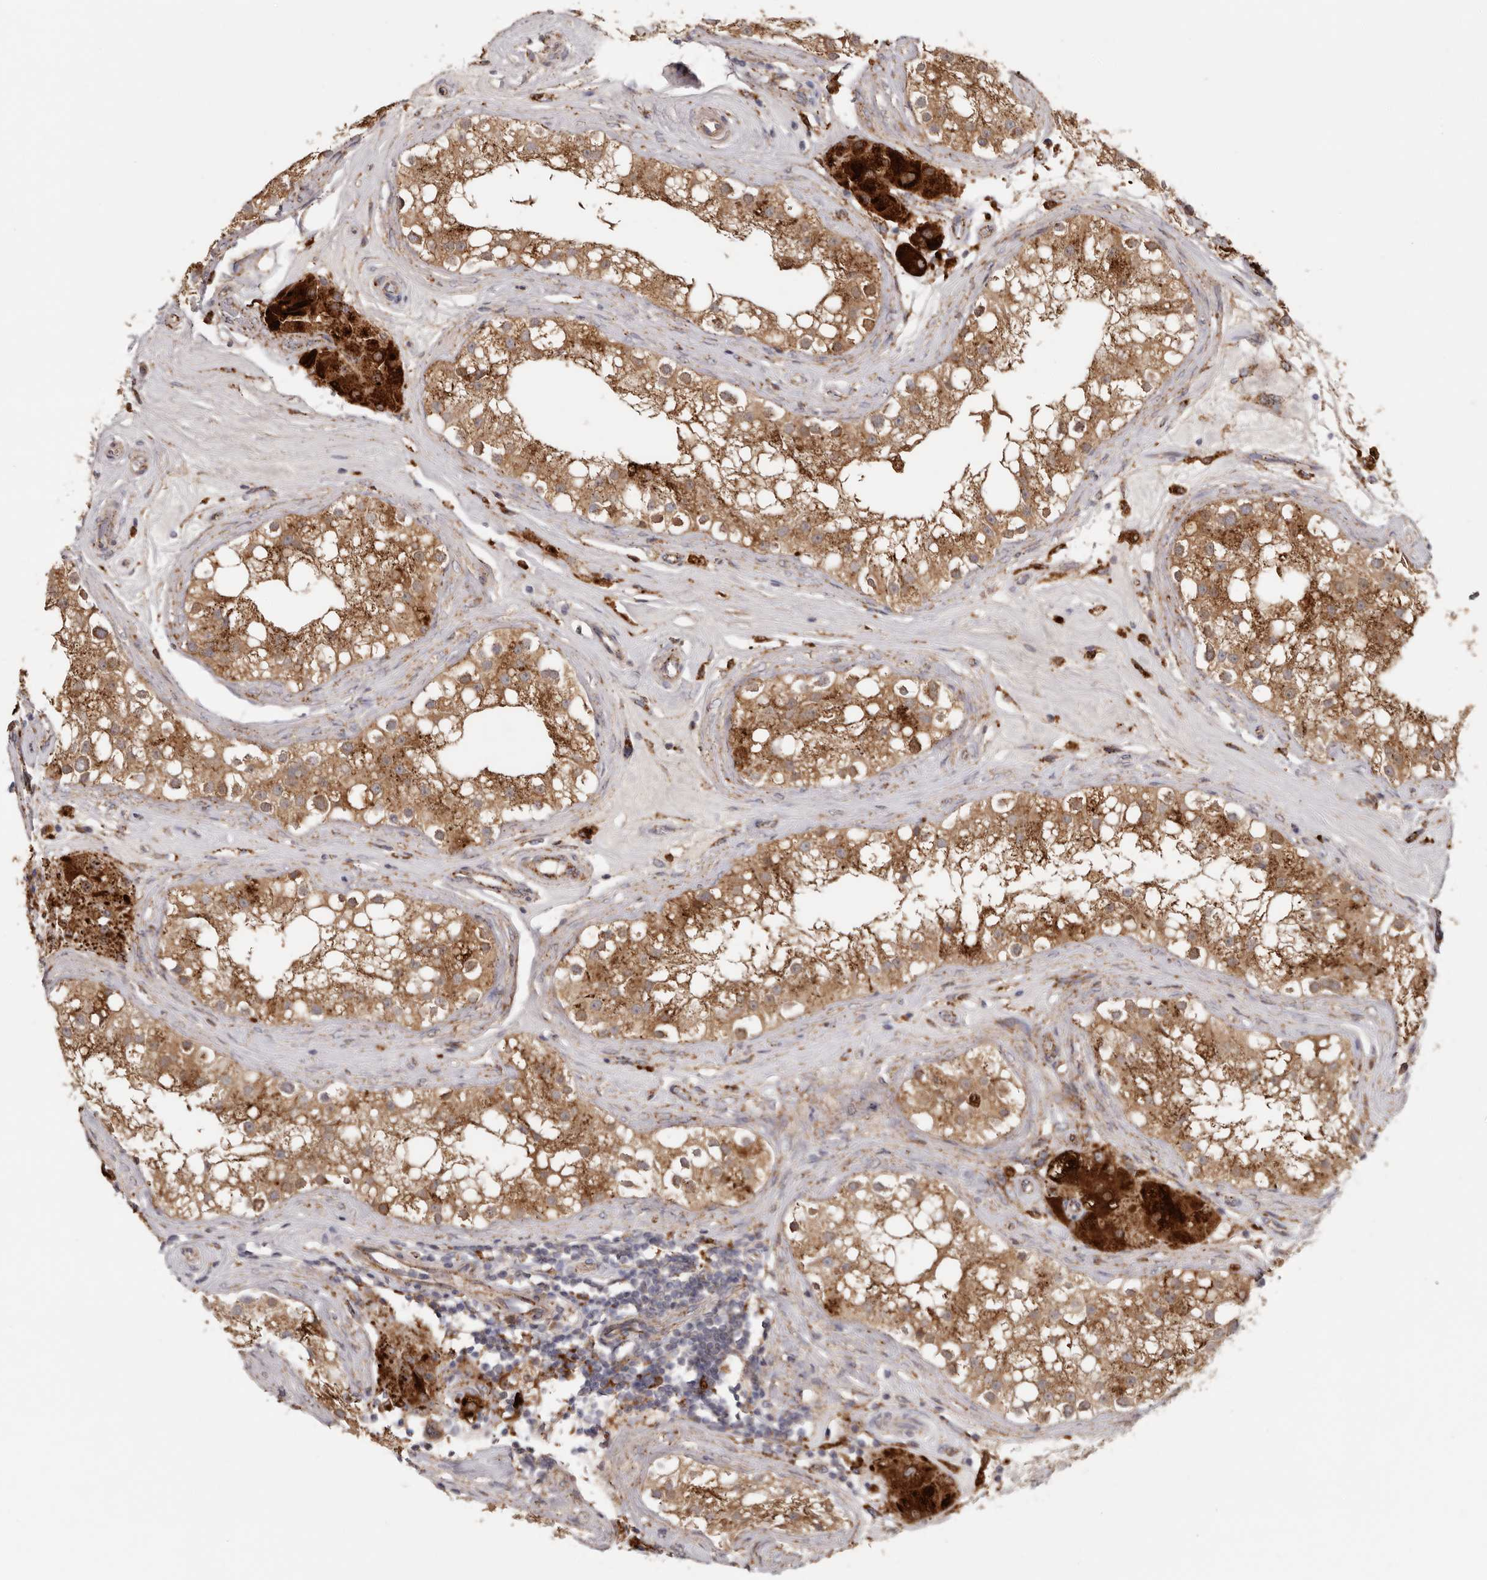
{"staining": {"intensity": "moderate", "quantity": ">75%", "location": "cytoplasmic/membranous"}, "tissue": "testis", "cell_type": "Cells in seminiferous ducts", "image_type": "normal", "snomed": [{"axis": "morphology", "description": "Normal tissue, NOS"}, {"axis": "topography", "description": "Testis"}], "caption": "Benign testis displays moderate cytoplasmic/membranous staining in approximately >75% of cells in seminiferous ducts Immunohistochemistry (ihc) stains the protein of interest in brown and the nuclei are stained blue..", "gene": "GRN", "patient": {"sex": "male", "age": 84}}